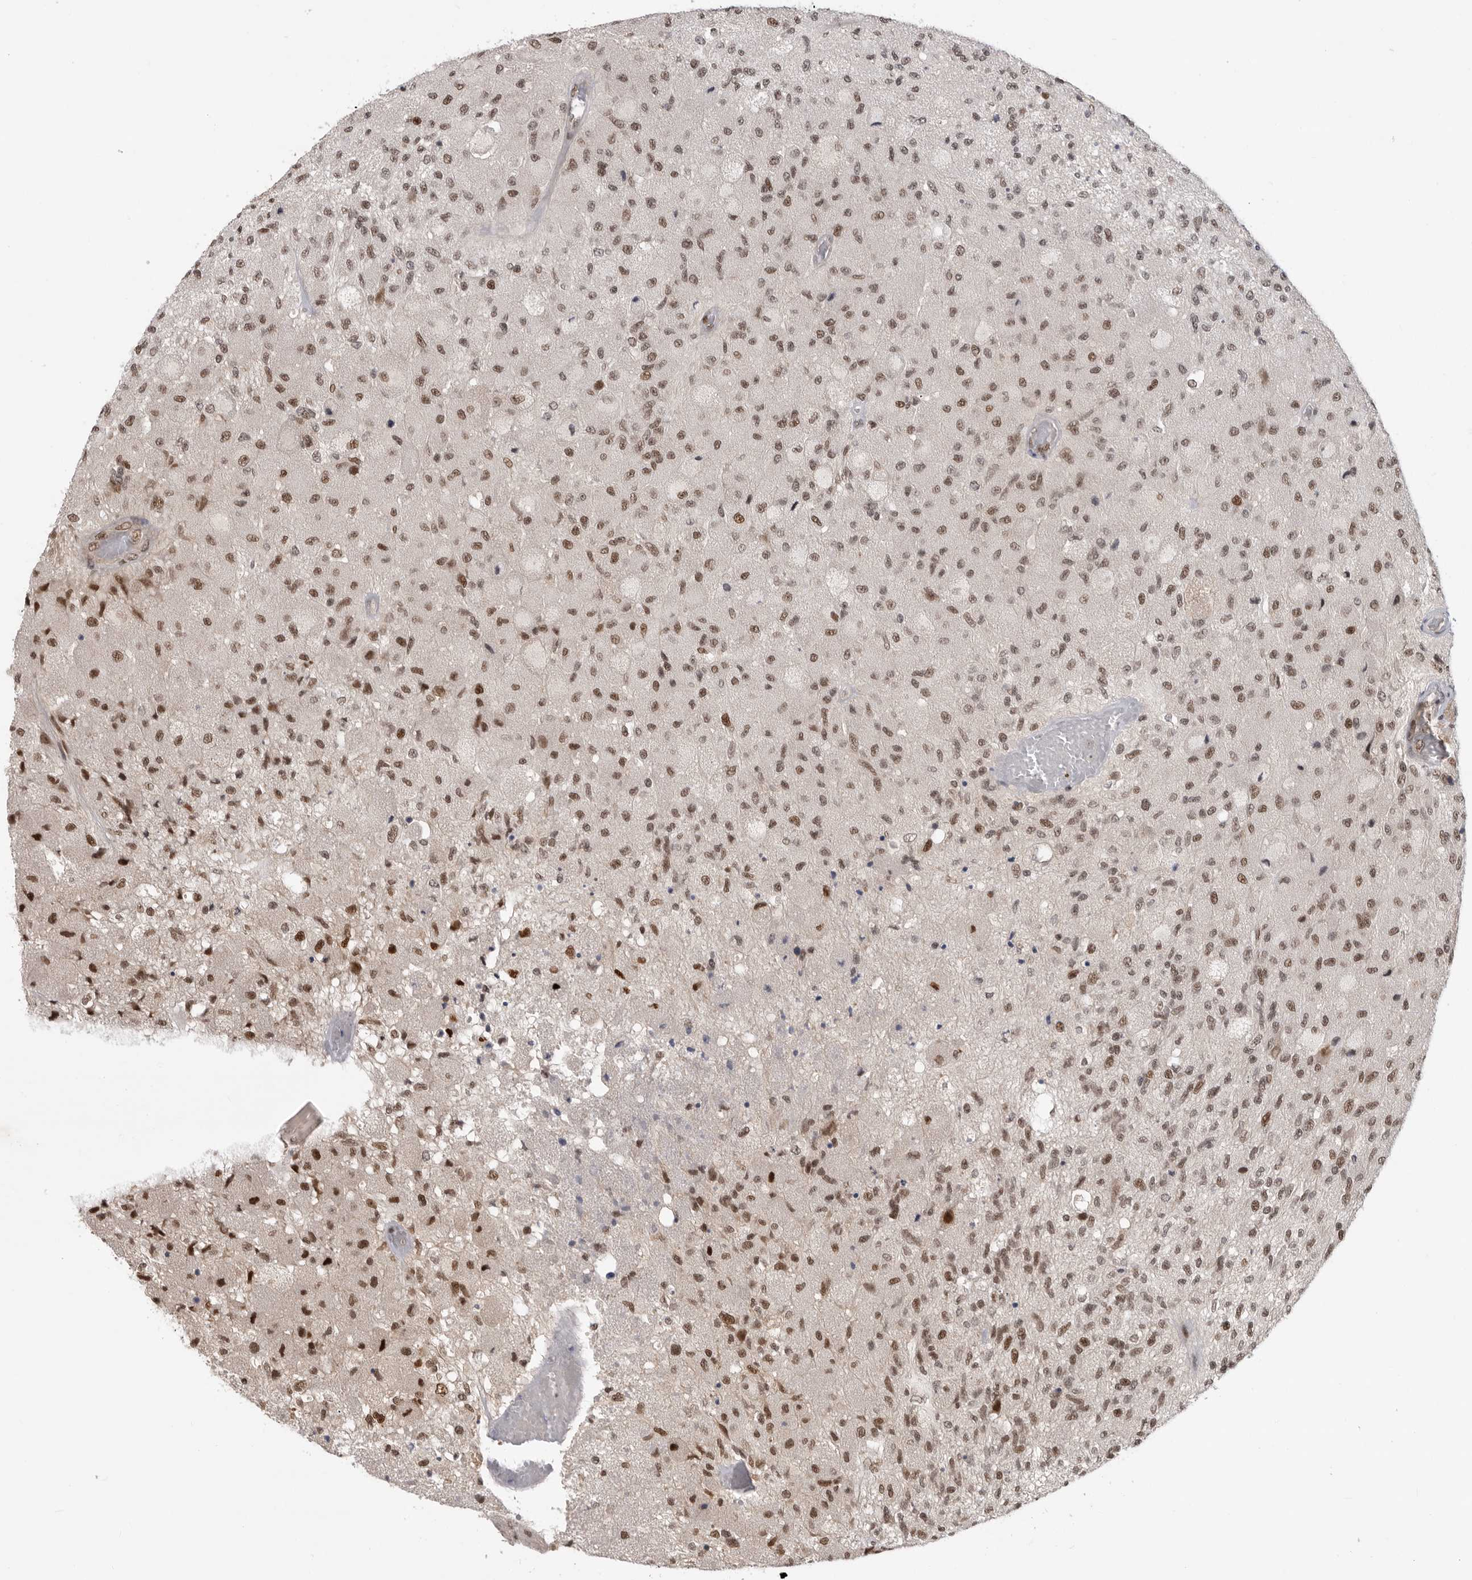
{"staining": {"intensity": "moderate", "quantity": ">75%", "location": "nuclear"}, "tissue": "glioma", "cell_type": "Tumor cells", "image_type": "cancer", "snomed": [{"axis": "morphology", "description": "Normal tissue, NOS"}, {"axis": "morphology", "description": "Glioma, malignant, High grade"}, {"axis": "topography", "description": "Cerebral cortex"}], "caption": "A brown stain shows moderate nuclear positivity of a protein in human glioma tumor cells. Using DAB (brown) and hematoxylin (blue) stains, captured at high magnification using brightfield microscopy.", "gene": "ZNF830", "patient": {"sex": "male", "age": 77}}